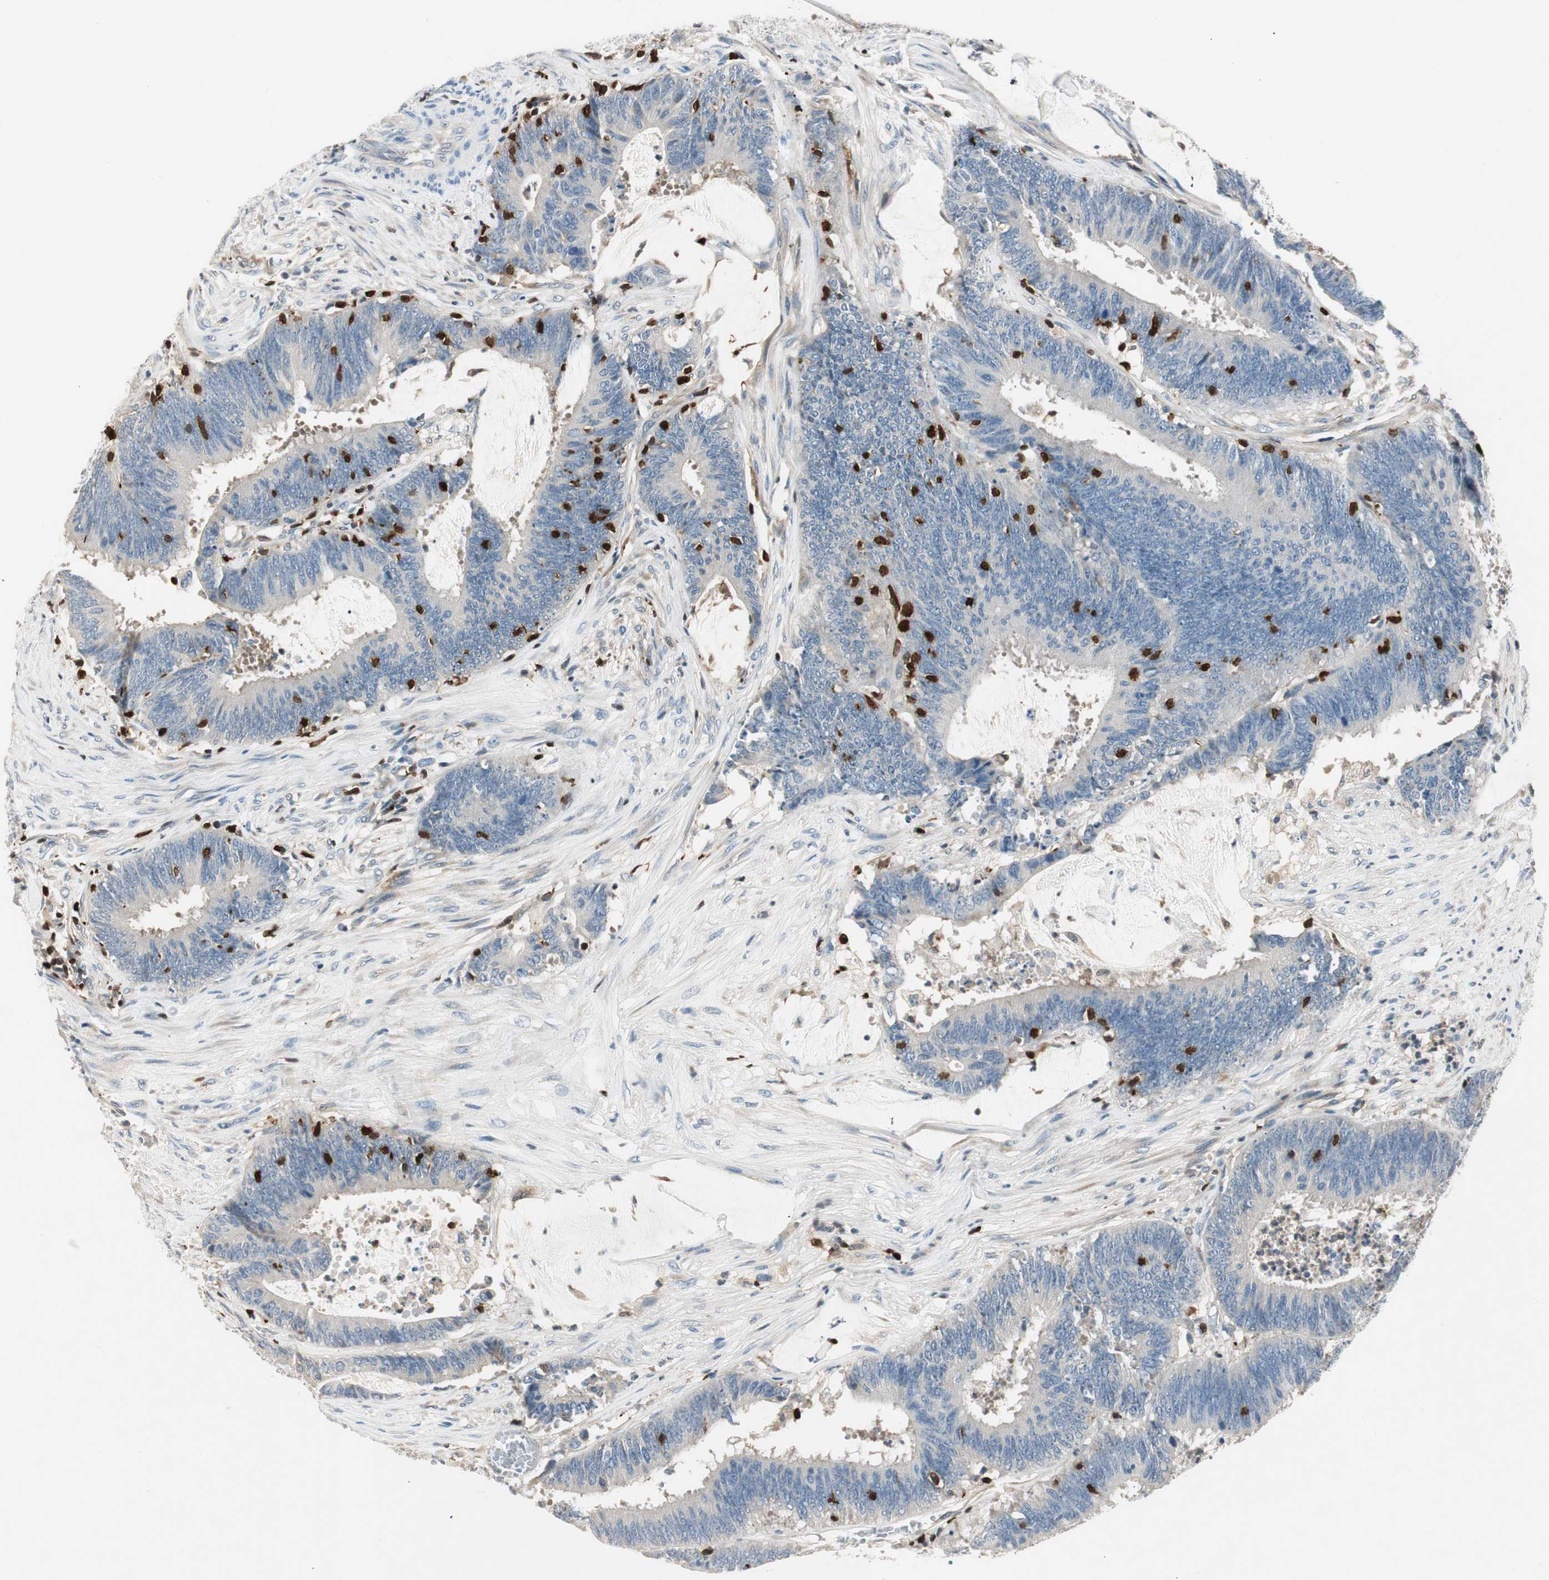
{"staining": {"intensity": "negative", "quantity": "none", "location": "none"}, "tissue": "colorectal cancer", "cell_type": "Tumor cells", "image_type": "cancer", "snomed": [{"axis": "morphology", "description": "Adenocarcinoma, NOS"}, {"axis": "topography", "description": "Rectum"}], "caption": "Photomicrograph shows no protein expression in tumor cells of colorectal cancer tissue.", "gene": "COTL1", "patient": {"sex": "female", "age": 66}}